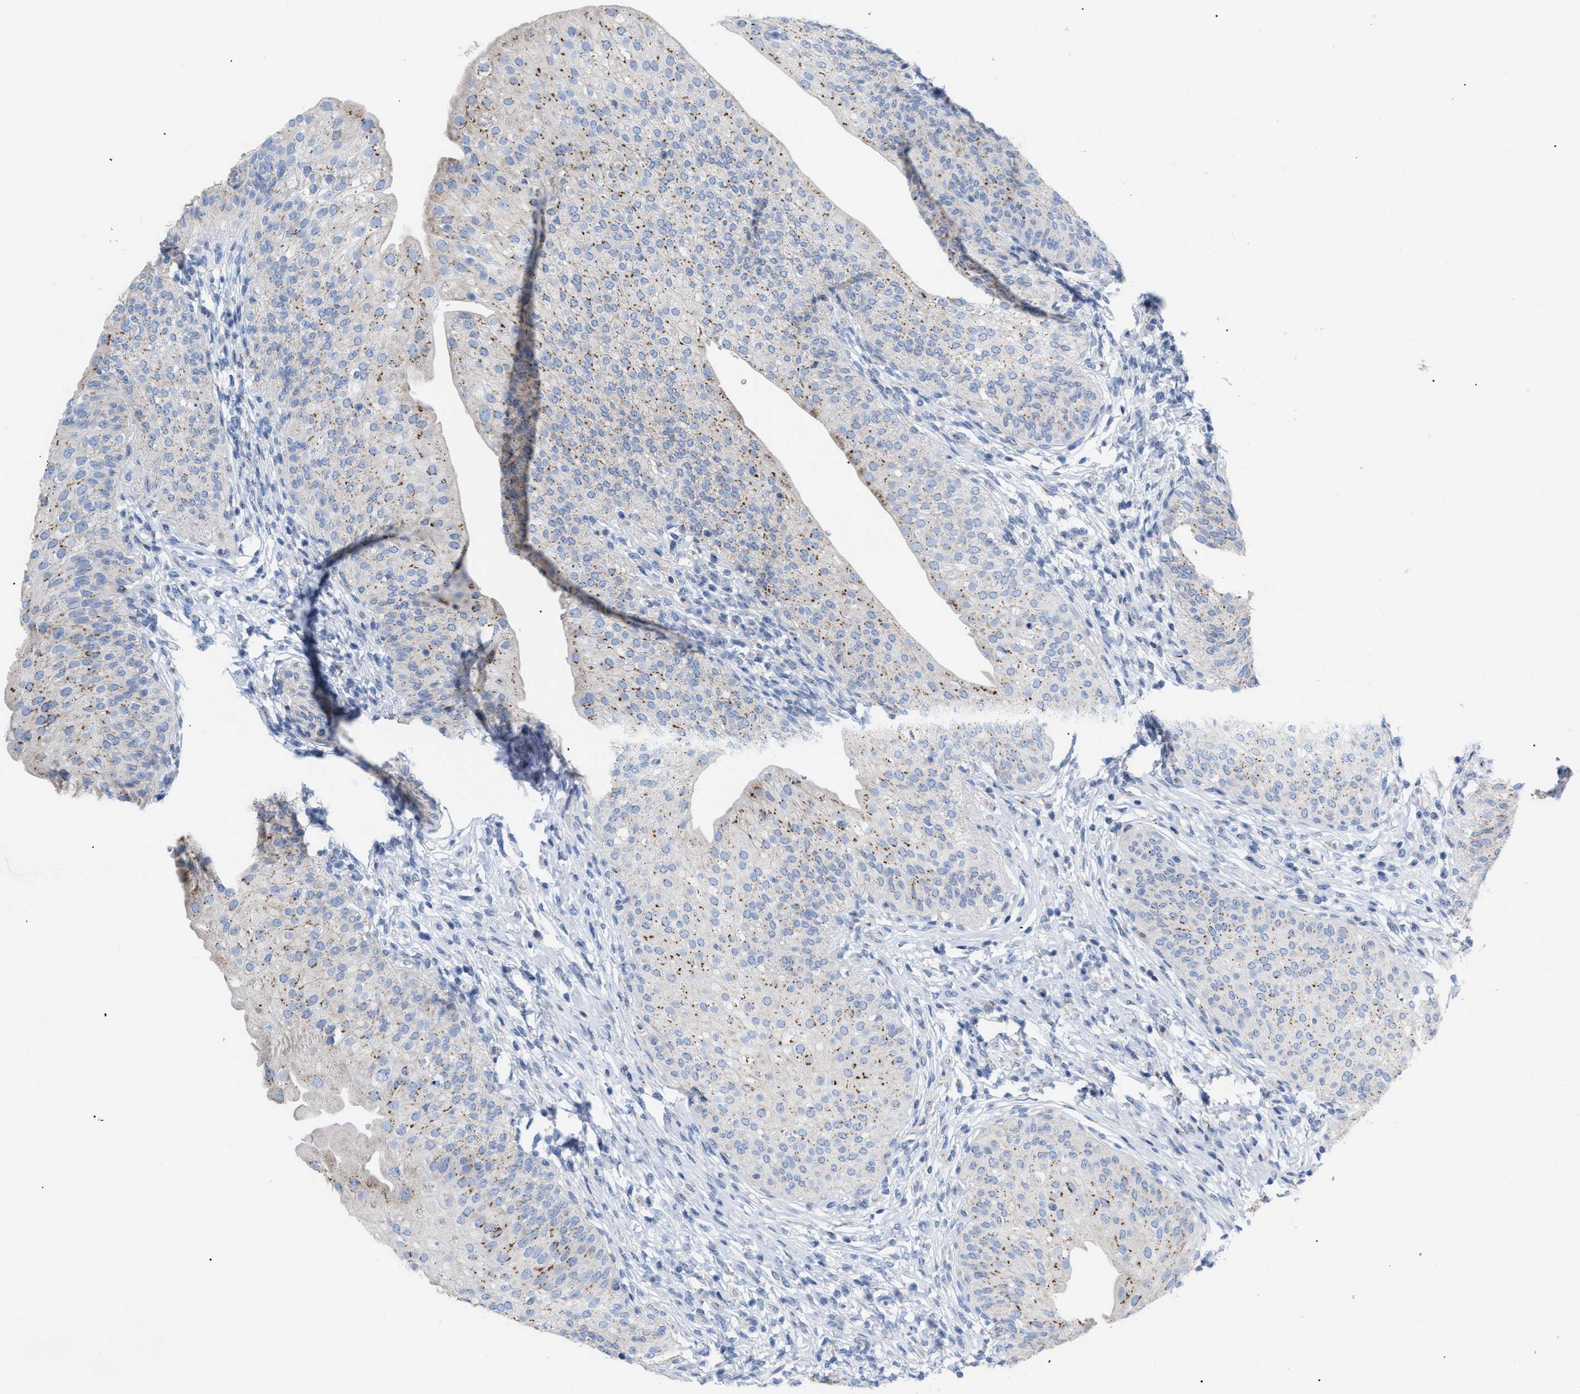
{"staining": {"intensity": "moderate", "quantity": "25%-75%", "location": "cytoplasmic/membranous"}, "tissue": "urinary bladder", "cell_type": "Urothelial cells", "image_type": "normal", "snomed": [{"axis": "morphology", "description": "Normal tissue, NOS"}, {"axis": "topography", "description": "Urinary bladder"}], "caption": "Normal urinary bladder exhibits moderate cytoplasmic/membranous staining in approximately 25%-75% of urothelial cells, visualized by immunohistochemistry. Using DAB (brown) and hematoxylin (blue) stains, captured at high magnification using brightfield microscopy.", "gene": "TMEM17", "patient": {"sex": "male", "age": 46}}